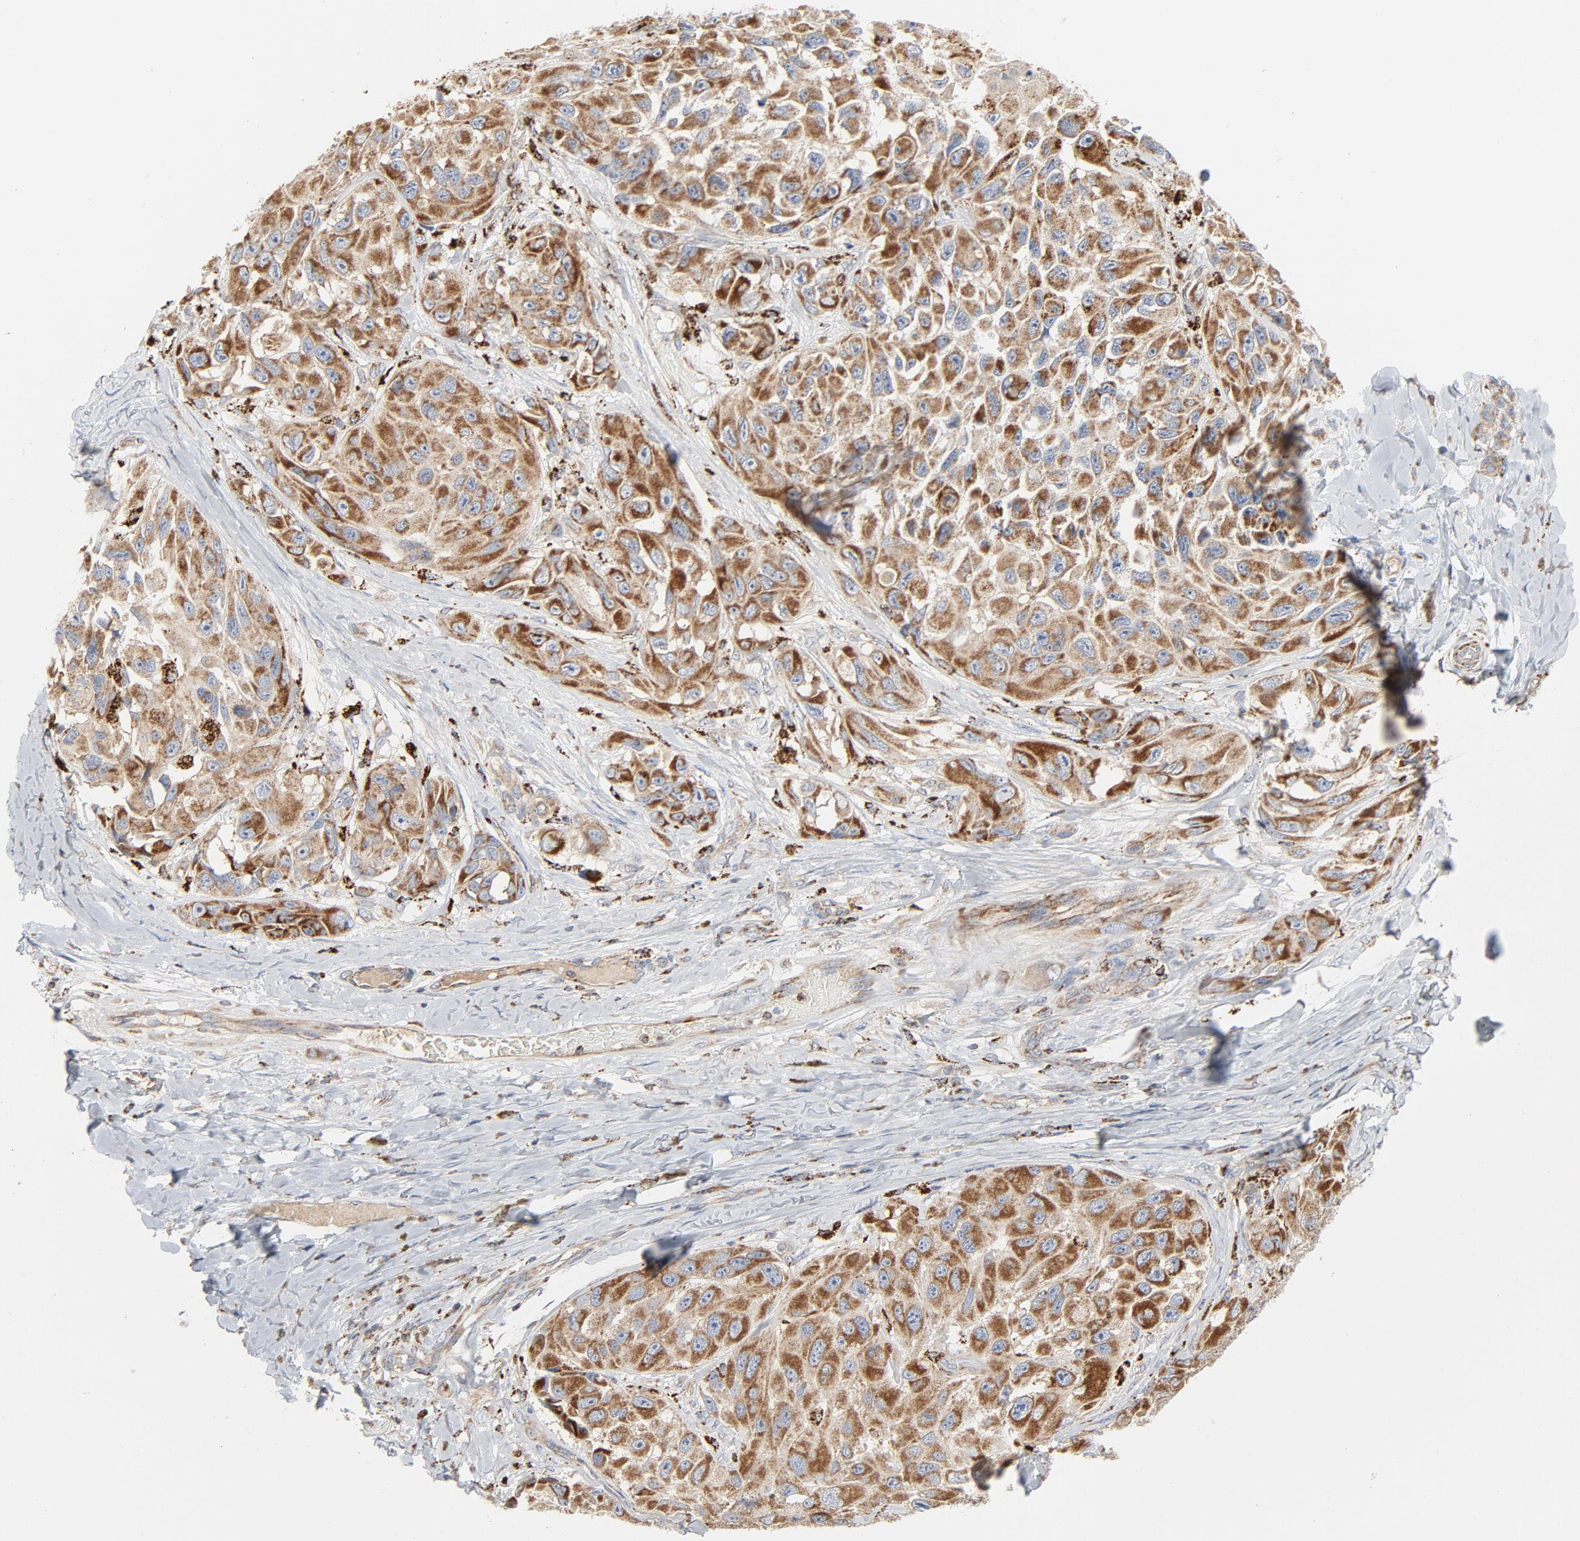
{"staining": {"intensity": "moderate", "quantity": ">75%", "location": "cytoplasmic/membranous"}, "tissue": "melanoma", "cell_type": "Tumor cells", "image_type": "cancer", "snomed": [{"axis": "morphology", "description": "Malignant melanoma, NOS"}, {"axis": "topography", "description": "Skin"}], "caption": "IHC micrograph of melanoma stained for a protein (brown), which reveals medium levels of moderate cytoplasmic/membranous expression in approximately >75% of tumor cells.", "gene": "SETD3", "patient": {"sex": "female", "age": 73}}